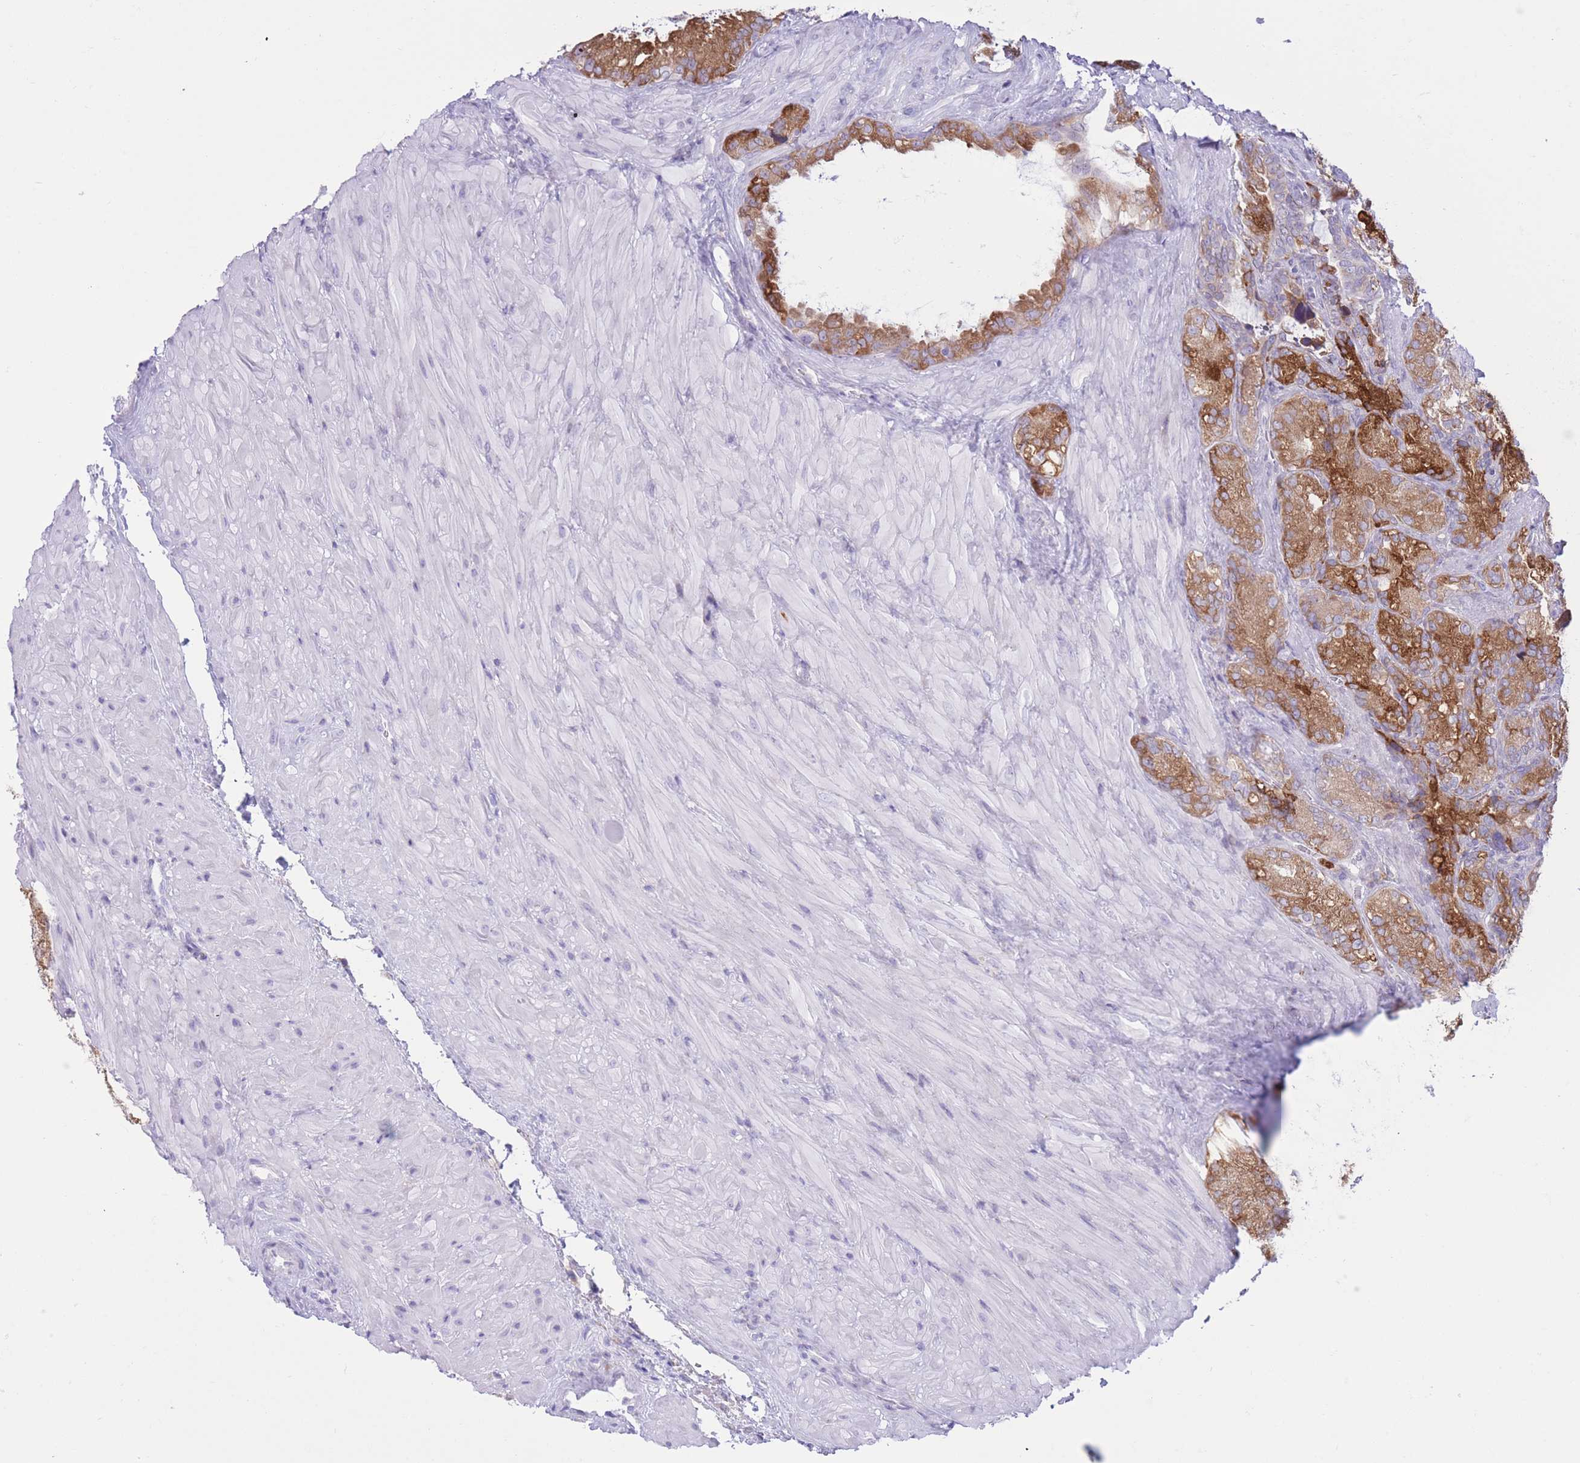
{"staining": {"intensity": "moderate", "quantity": "25%-75%", "location": "cytoplasmic/membranous"}, "tissue": "seminal vesicle", "cell_type": "Glandular cells", "image_type": "normal", "snomed": [{"axis": "morphology", "description": "Normal tissue, NOS"}, {"axis": "topography", "description": "Seminal veicle"}], "caption": "The histopathology image shows staining of normal seminal vesicle, revealing moderate cytoplasmic/membranous protein expression (brown color) within glandular cells.", "gene": "MYDGF", "patient": {"sex": "male", "age": 62}}